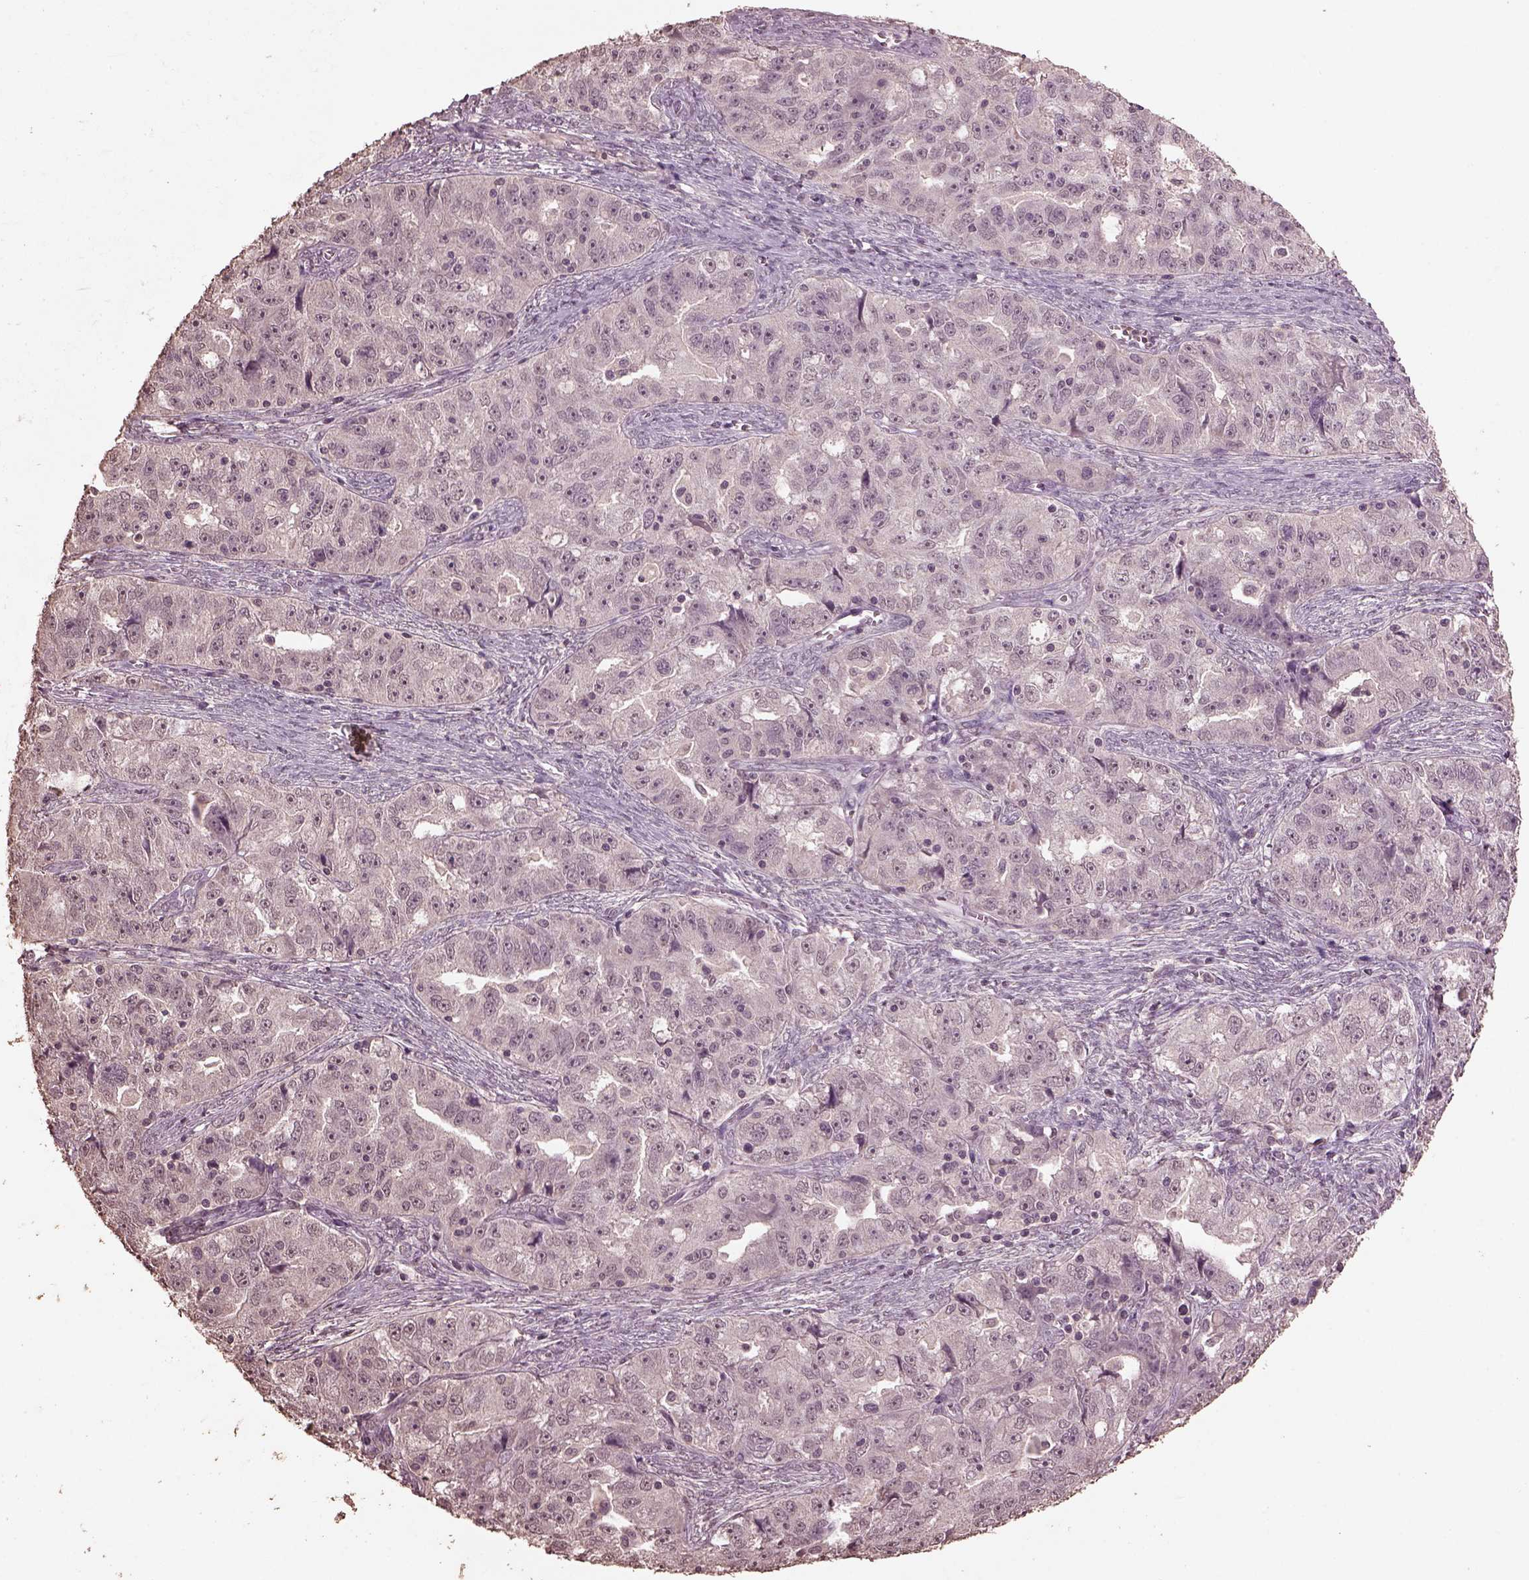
{"staining": {"intensity": "negative", "quantity": "none", "location": "none"}, "tissue": "ovarian cancer", "cell_type": "Tumor cells", "image_type": "cancer", "snomed": [{"axis": "morphology", "description": "Cystadenocarcinoma, serous, NOS"}, {"axis": "topography", "description": "Ovary"}], "caption": "Tumor cells show no significant protein expression in ovarian cancer.", "gene": "CPT1C", "patient": {"sex": "female", "age": 51}}